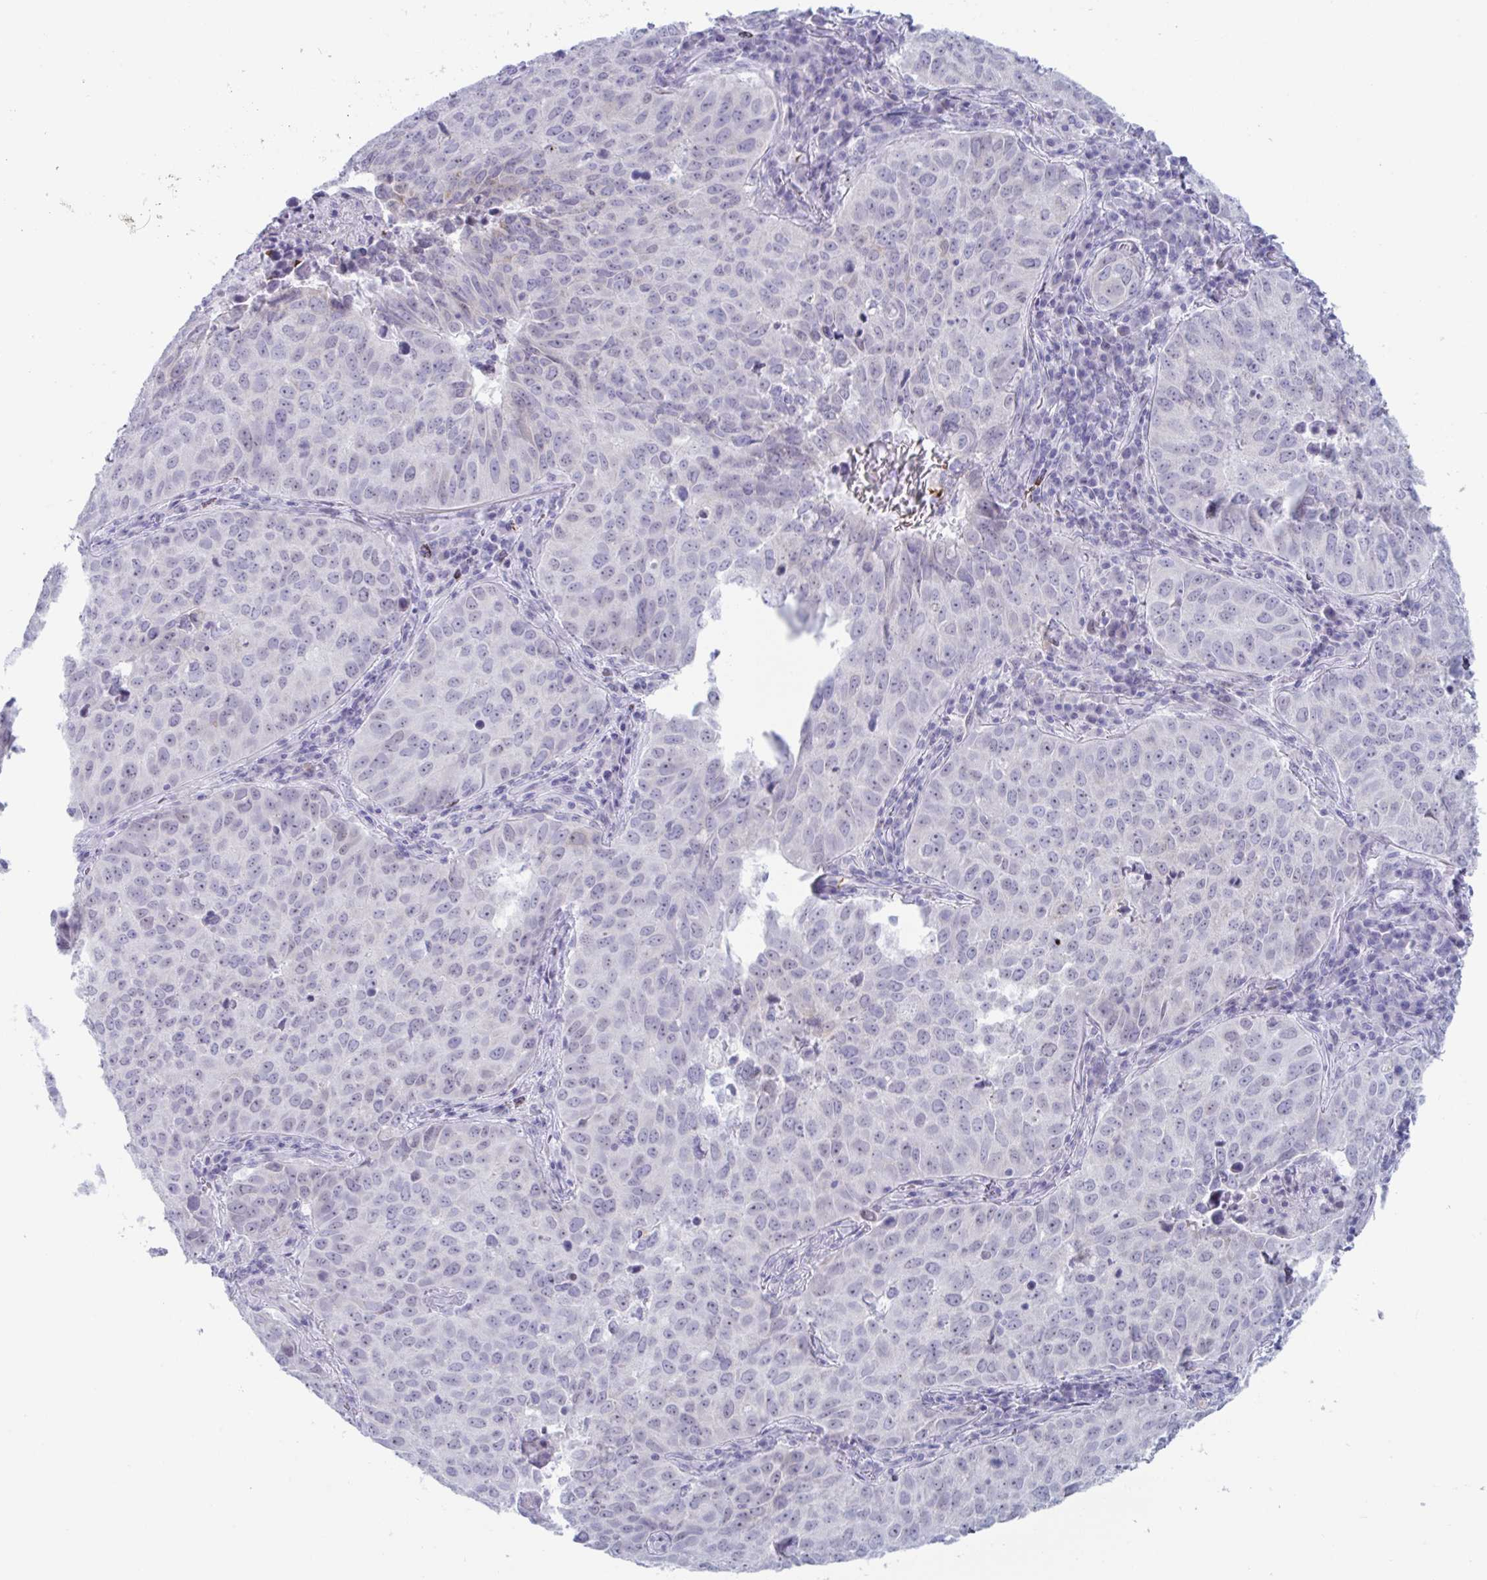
{"staining": {"intensity": "negative", "quantity": "none", "location": "none"}, "tissue": "lung cancer", "cell_type": "Tumor cells", "image_type": "cancer", "snomed": [{"axis": "morphology", "description": "Adenocarcinoma, NOS"}, {"axis": "topography", "description": "Lung"}], "caption": "This is a photomicrograph of IHC staining of lung cancer (adenocarcinoma), which shows no staining in tumor cells.", "gene": "CYP4F11", "patient": {"sex": "female", "age": 50}}